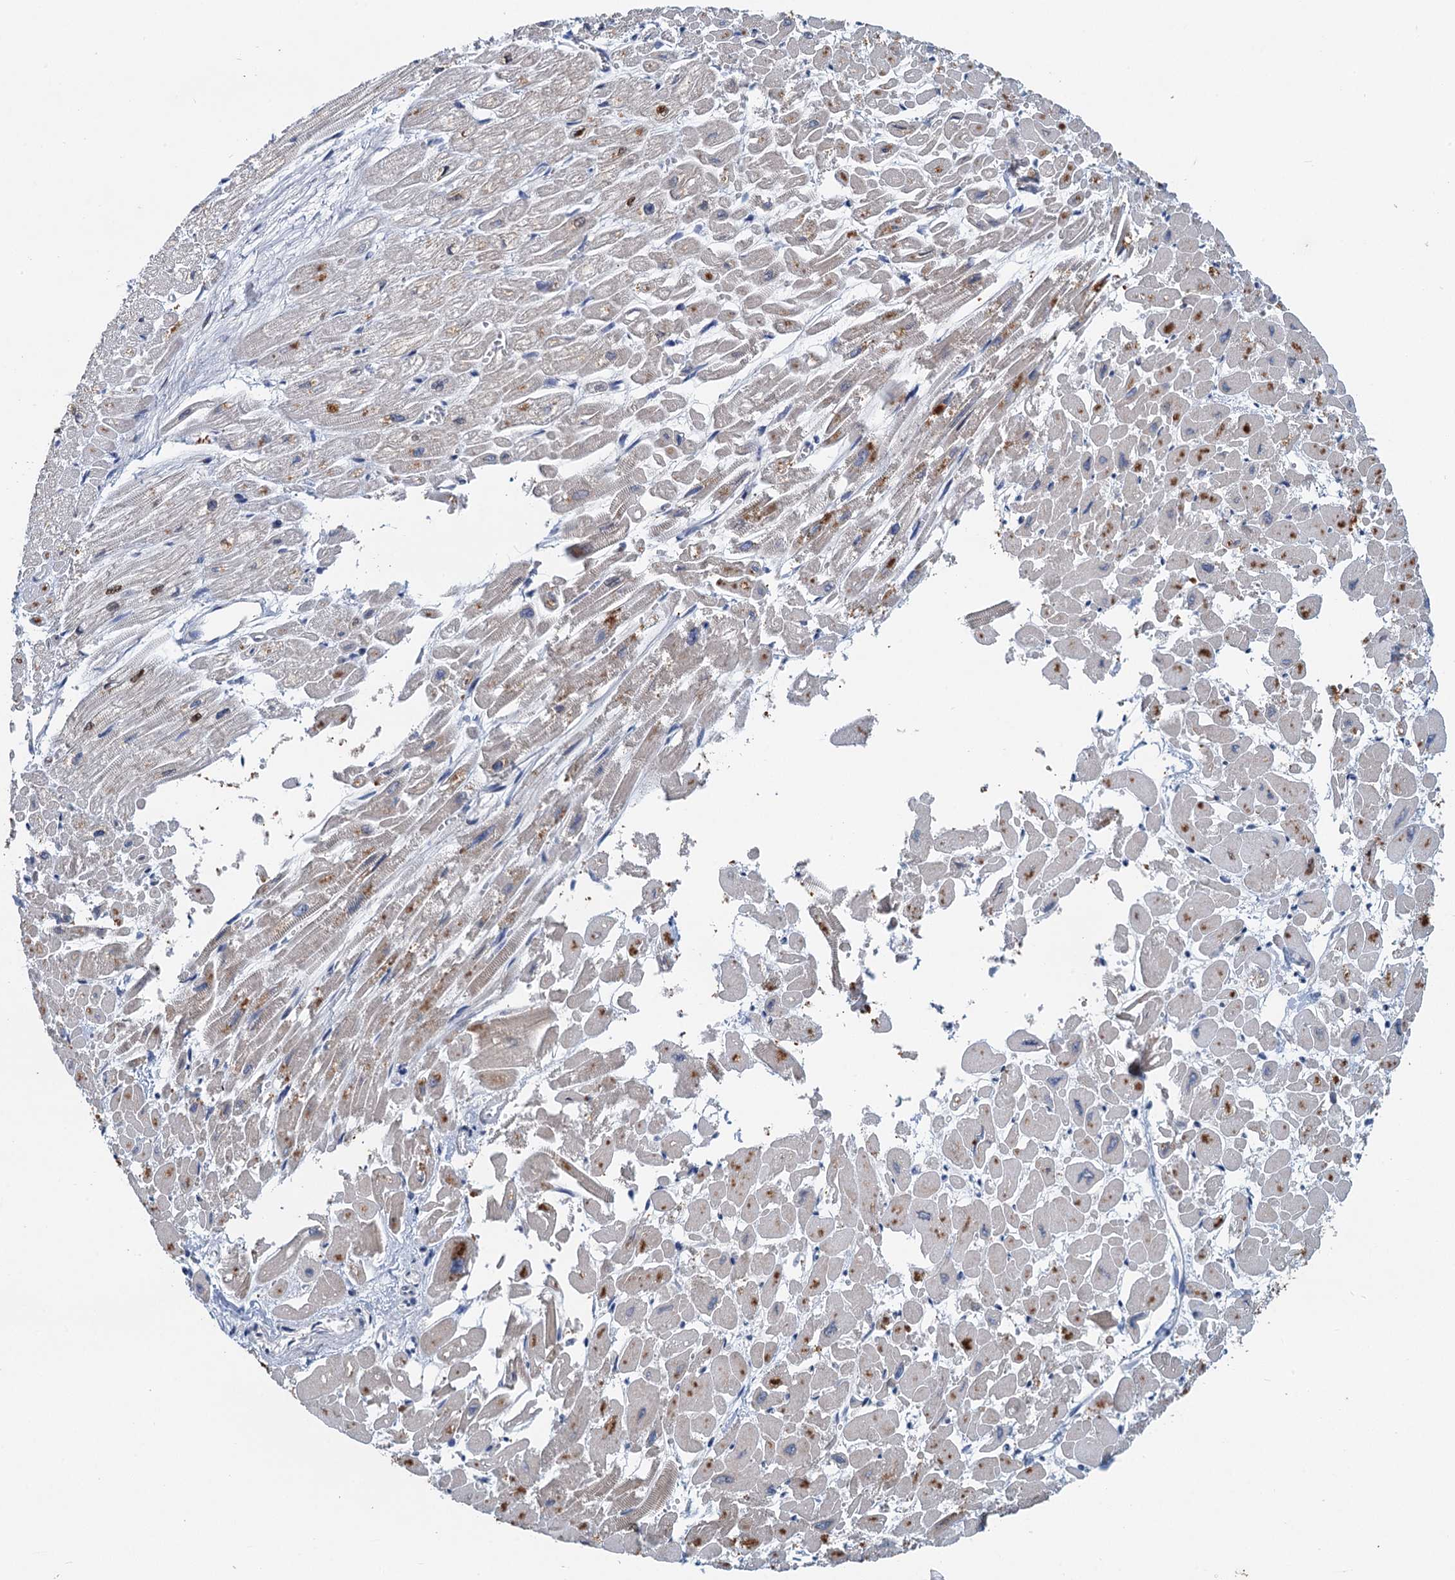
{"staining": {"intensity": "negative", "quantity": "none", "location": "none"}, "tissue": "heart muscle", "cell_type": "Cardiomyocytes", "image_type": "normal", "snomed": [{"axis": "morphology", "description": "Normal tissue, NOS"}, {"axis": "topography", "description": "Heart"}], "caption": "An image of heart muscle stained for a protein exhibits no brown staining in cardiomyocytes.", "gene": "NBEA", "patient": {"sex": "male", "age": 54}}